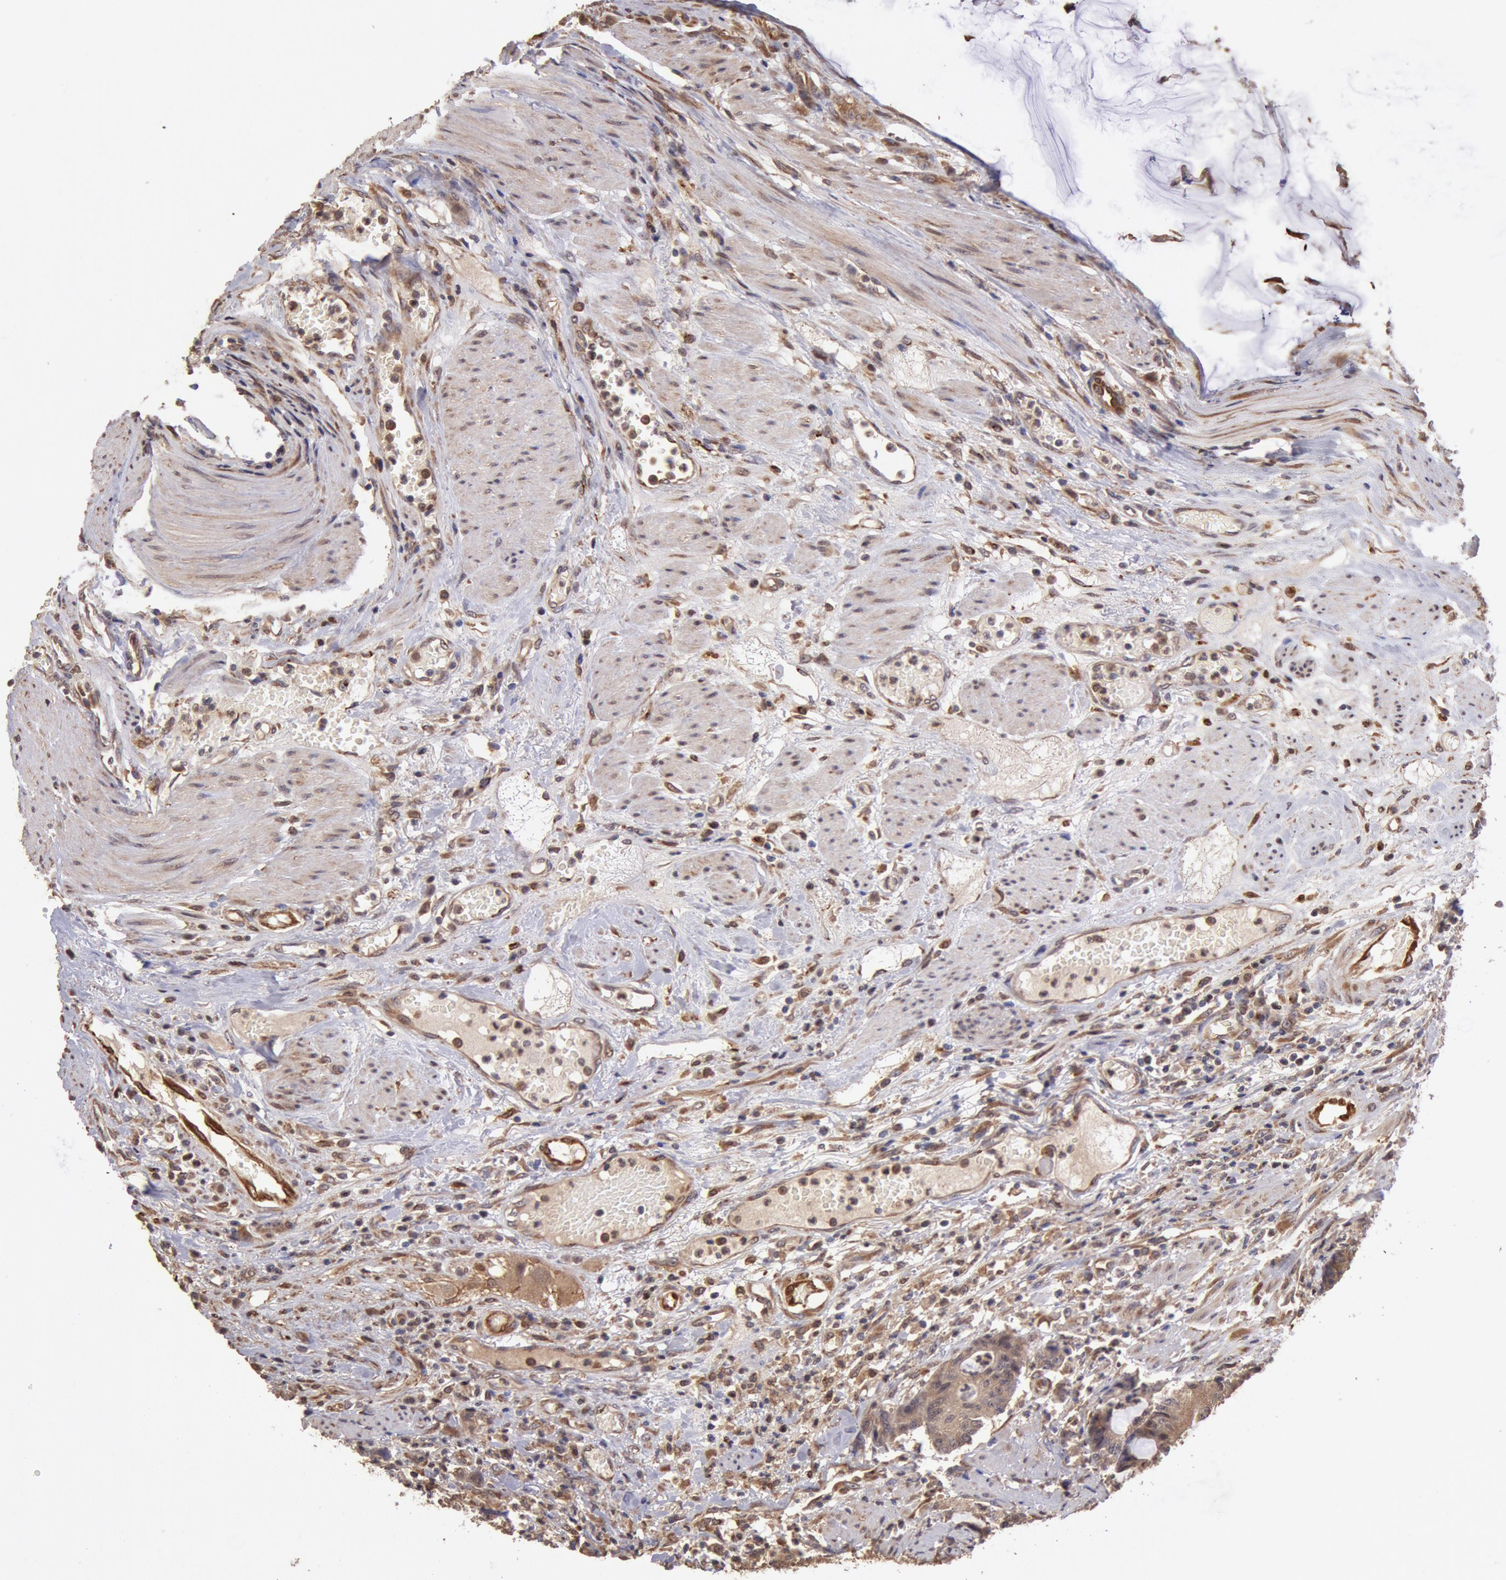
{"staining": {"intensity": "strong", "quantity": ">75%", "location": "cytoplasmic/membranous,nuclear"}, "tissue": "colorectal cancer", "cell_type": "Tumor cells", "image_type": "cancer", "snomed": [{"axis": "morphology", "description": "Adenocarcinoma, NOS"}, {"axis": "topography", "description": "Colon"}], "caption": "Immunohistochemistry (IHC) histopathology image of neoplastic tissue: human adenocarcinoma (colorectal) stained using immunohistochemistry (IHC) shows high levels of strong protein expression localized specifically in the cytoplasmic/membranous and nuclear of tumor cells, appearing as a cytoplasmic/membranous and nuclear brown color.", "gene": "COMT", "patient": {"sex": "female", "age": 84}}